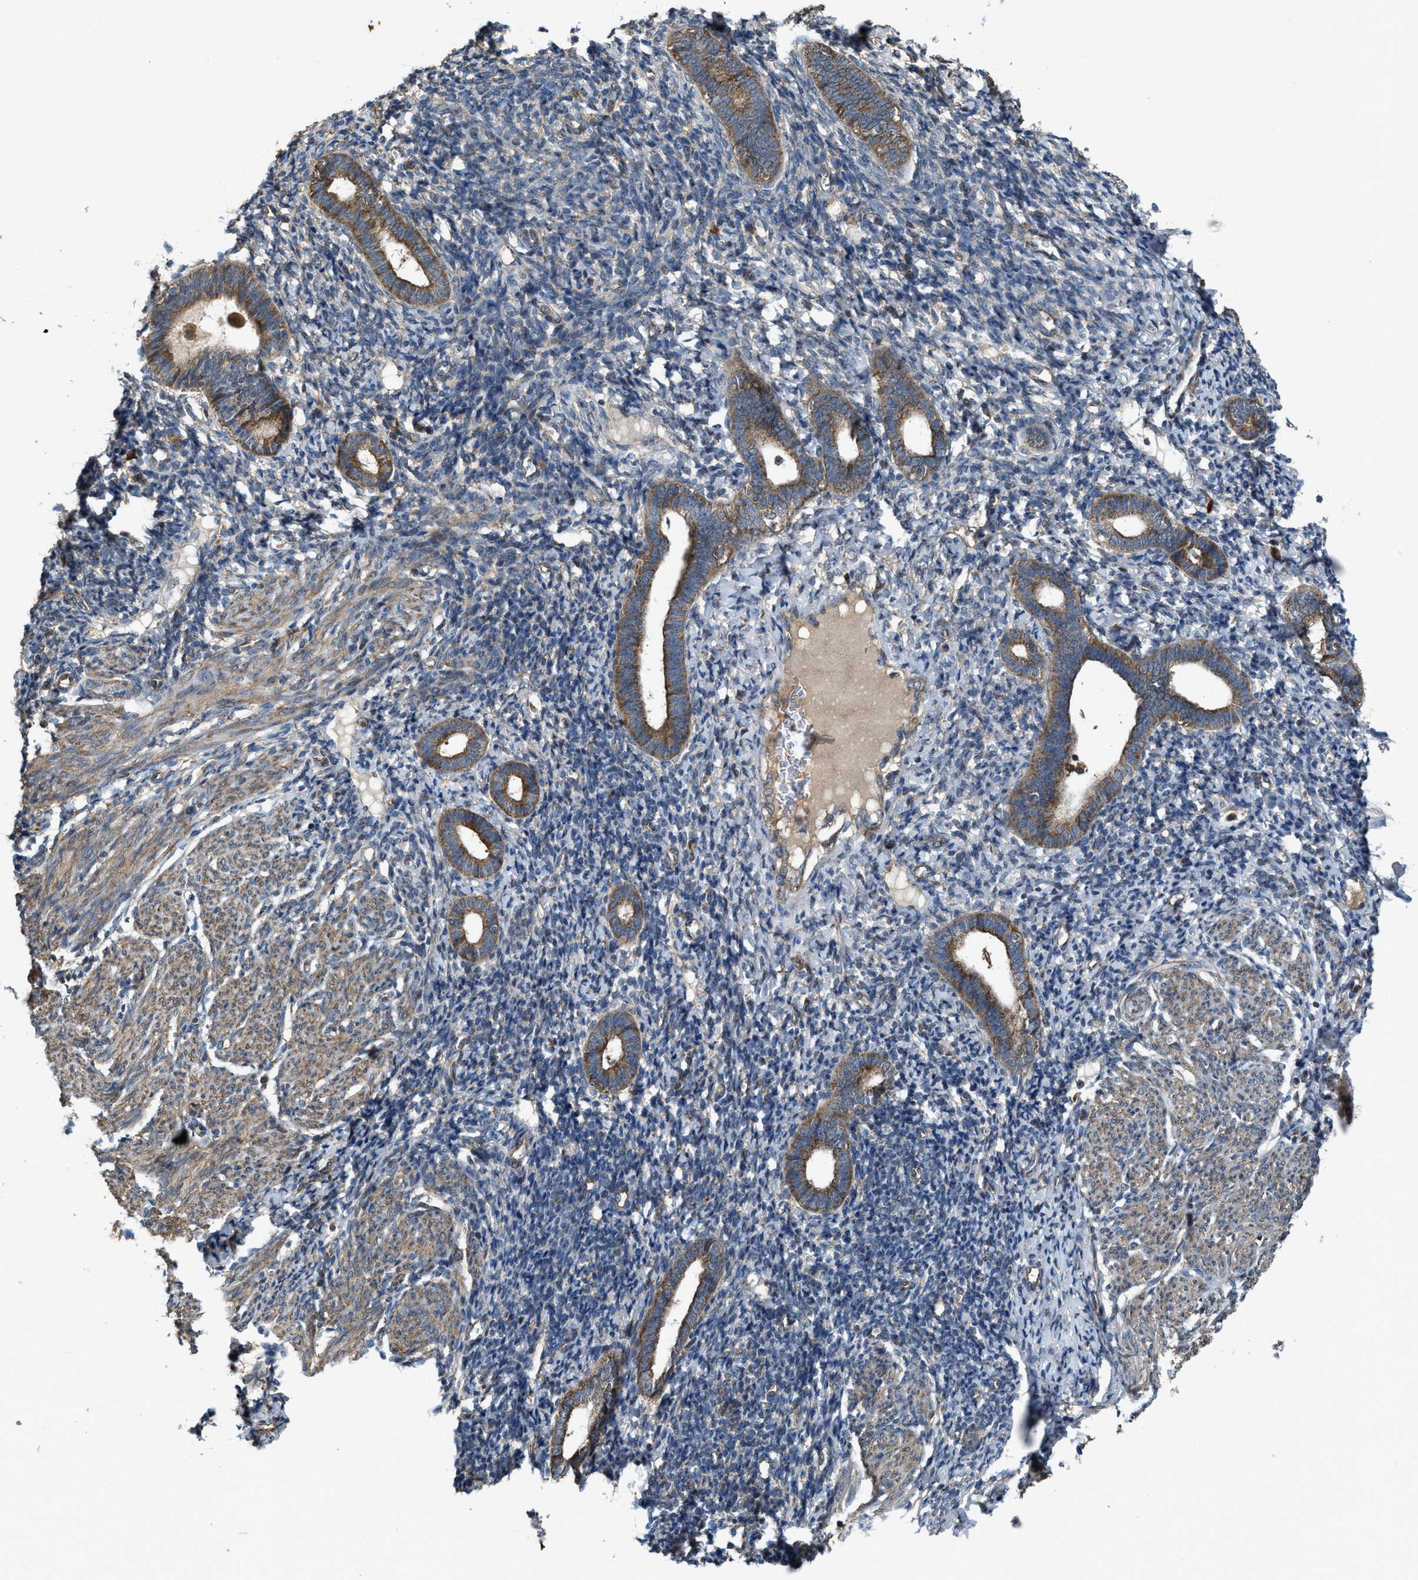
{"staining": {"intensity": "moderate", "quantity": "<25%", "location": "cytoplasmic/membranous"}, "tissue": "endometrium", "cell_type": "Cells in endometrial stroma", "image_type": "normal", "snomed": [{"axis": "morphology", "description": "Normal tissue, NOS"}, {"axis": "morphology", "description": "Adenocarcinoma, NOS"}, {"axis": "topography", "description": "Endometrium"}], "caption": "IHC photomicrograph of unremarkable endometrium: endometrium stained using immunohistochemistry displays low levels of moderate protein expression localized specifically in the cytoplasmic/membranous of cells in endometrial stroma, appearing as a cytoplasmic/membranous brown color.", "gene": "PDP2", "patient": {"sex": "female", "age": 57}}